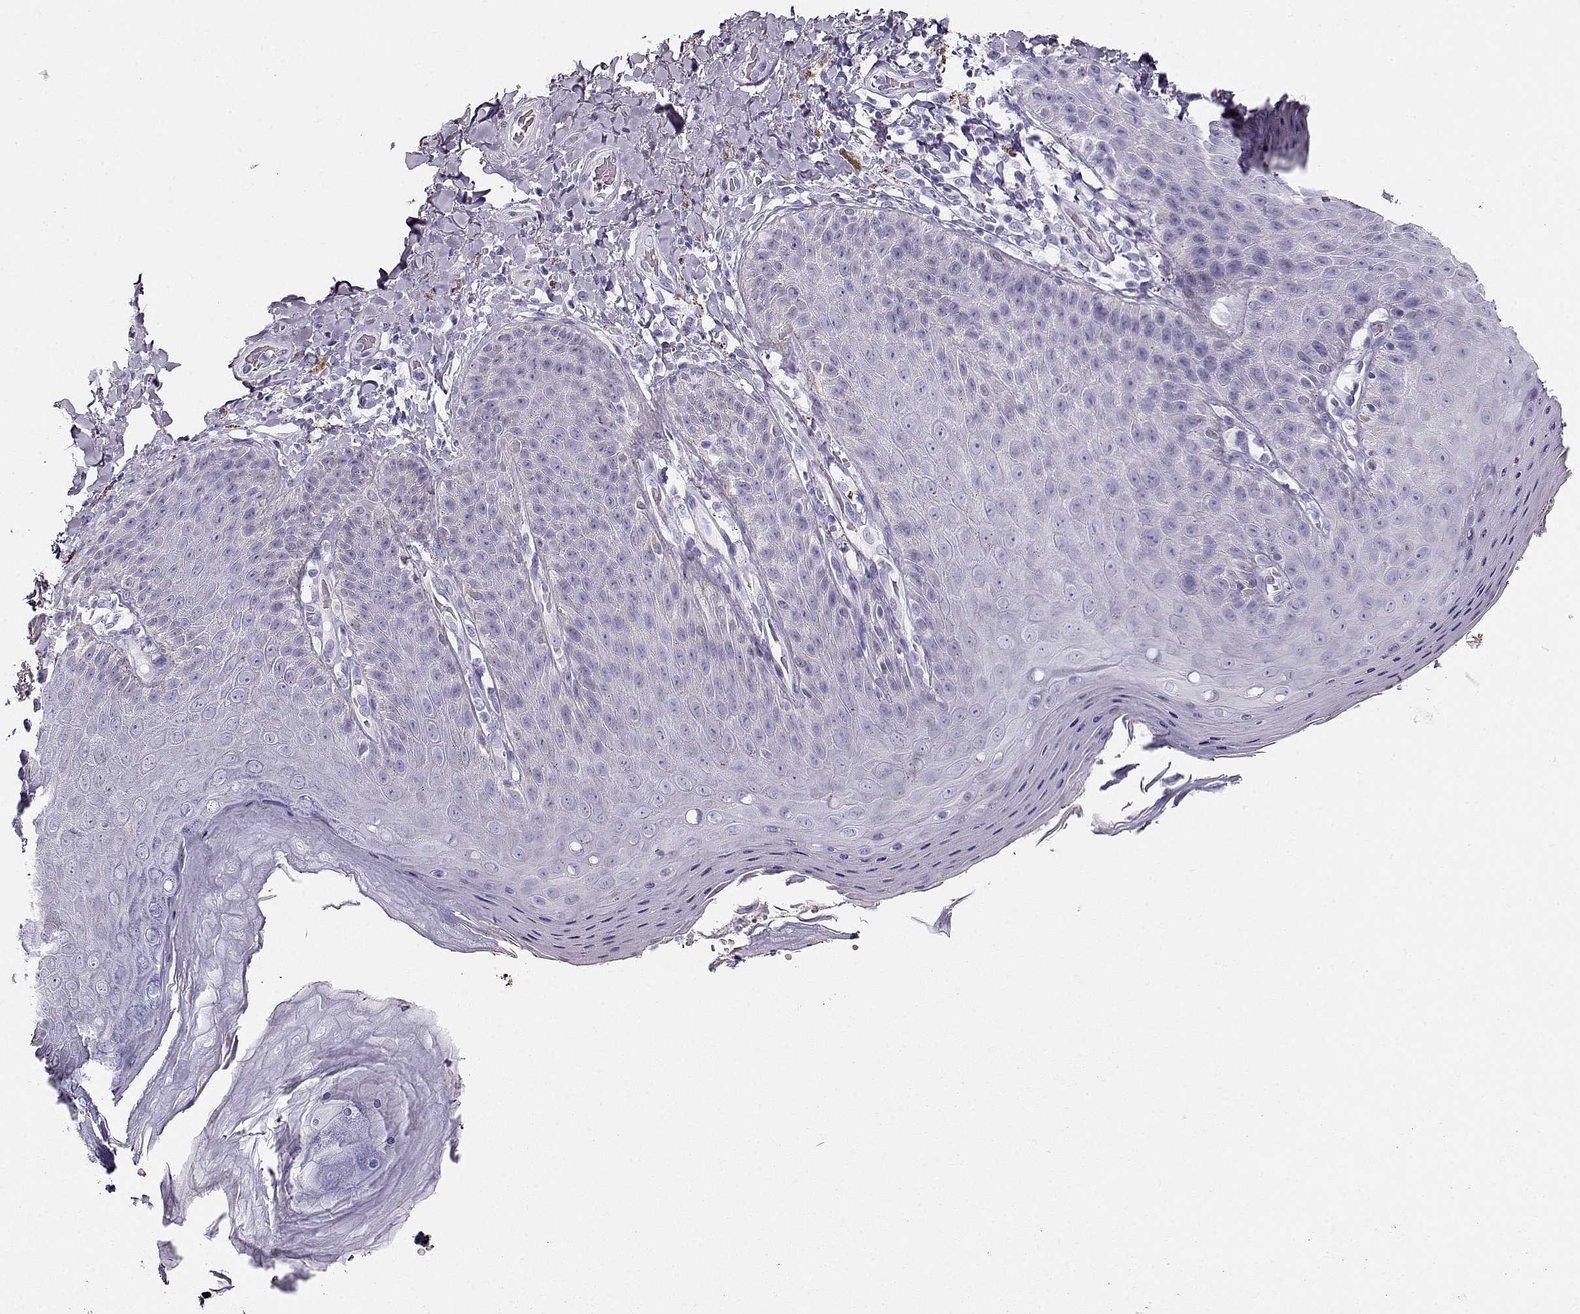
{"staining": {"intensity": "negative", "quantity": "none", "location": "none"}, "tissue": "skin", "cell_type": "Epidermal cells", "image_type": "normal", "snomed": [{"axis": "morphology", "description": "Normal tissue, NOS"}, {"axis": "topography", "description": "Anal"}], "caption": "Skin stained for a protein using immunohistochemistry shows no staining epidermal cells.", "gene": "ACTN2", "patient": {"sex": "male", "age": 53}}